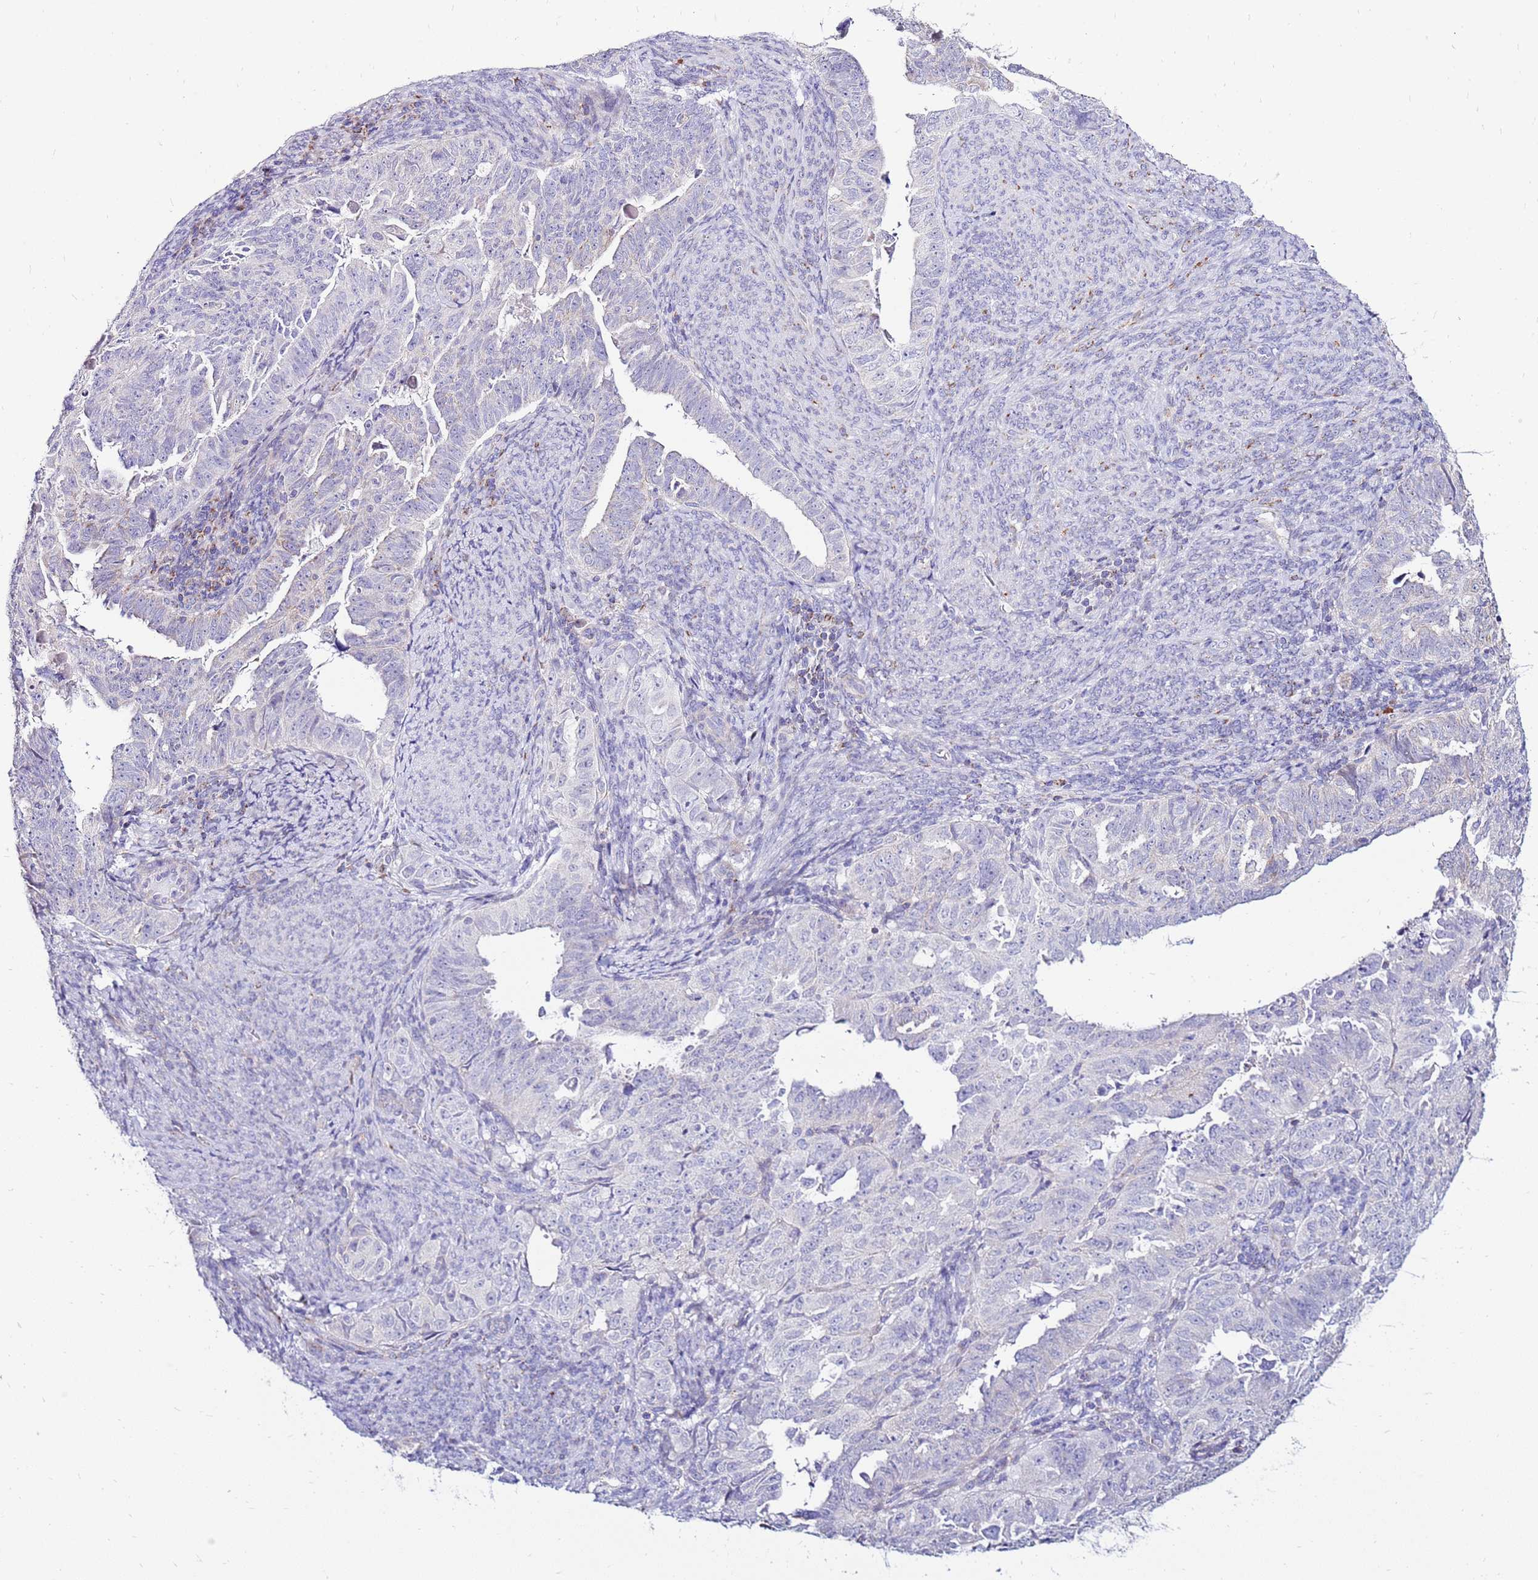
{"staining": {"intensity": "negative", "quantity": "none", "location": "none"}, "tissue": "endometrial cancer", "cell_type": "Tumor cells", "image_type": "cancer", "snomed": [{"axis": "morphology", "description": "Adenocarcinoma, NOS"}, {"axis": "topography", "description": "Endometrium"}], "caption": "Photomicrograph shows no protein staining in tumor cells of adenocarcinoma (endometrial) tissue.", "gene": "IGF1R", "patient": {"sex": "female", "age": 65}}